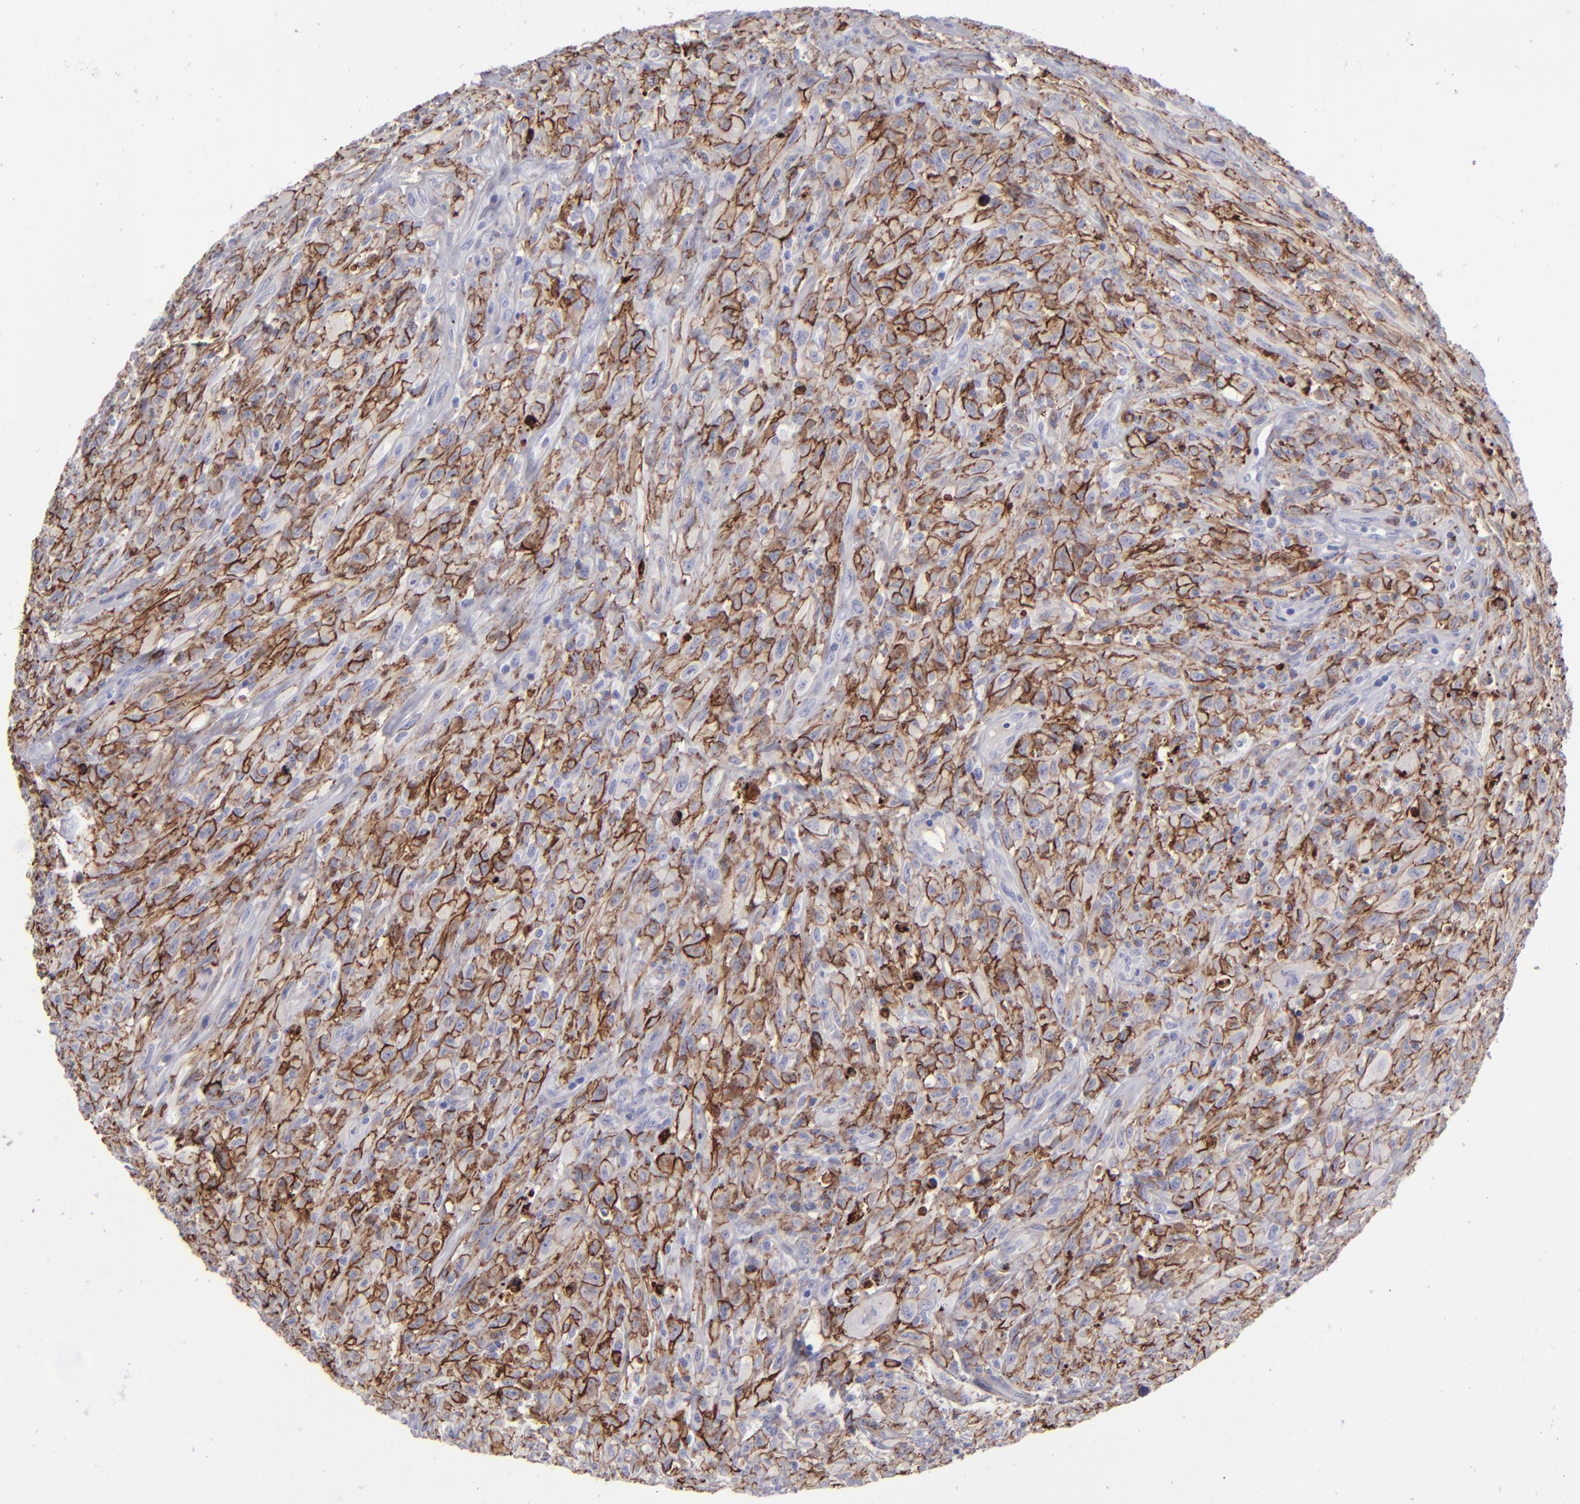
{"staining": {"intensity": "moderate", "quantity": "25%-75%", "location": "cytoplasmic/membranous"}, "tissue": "glioma", "cell_type": "Tumor cells", "image_type": "cancer", "snomed": [{"axis": "morphology", "description": "Glioma, malignant, High grade"}, {"axis": "topography", "description": "Brain"}], "caption": "Immunohistochemistry of human glioma displays medium levels of moderate cytoplasmic/membranous positivity in approximately 25%-75% of tumor cells.", "gene": "ANPEP", "patient": {"sex": "male", "age": 48}}